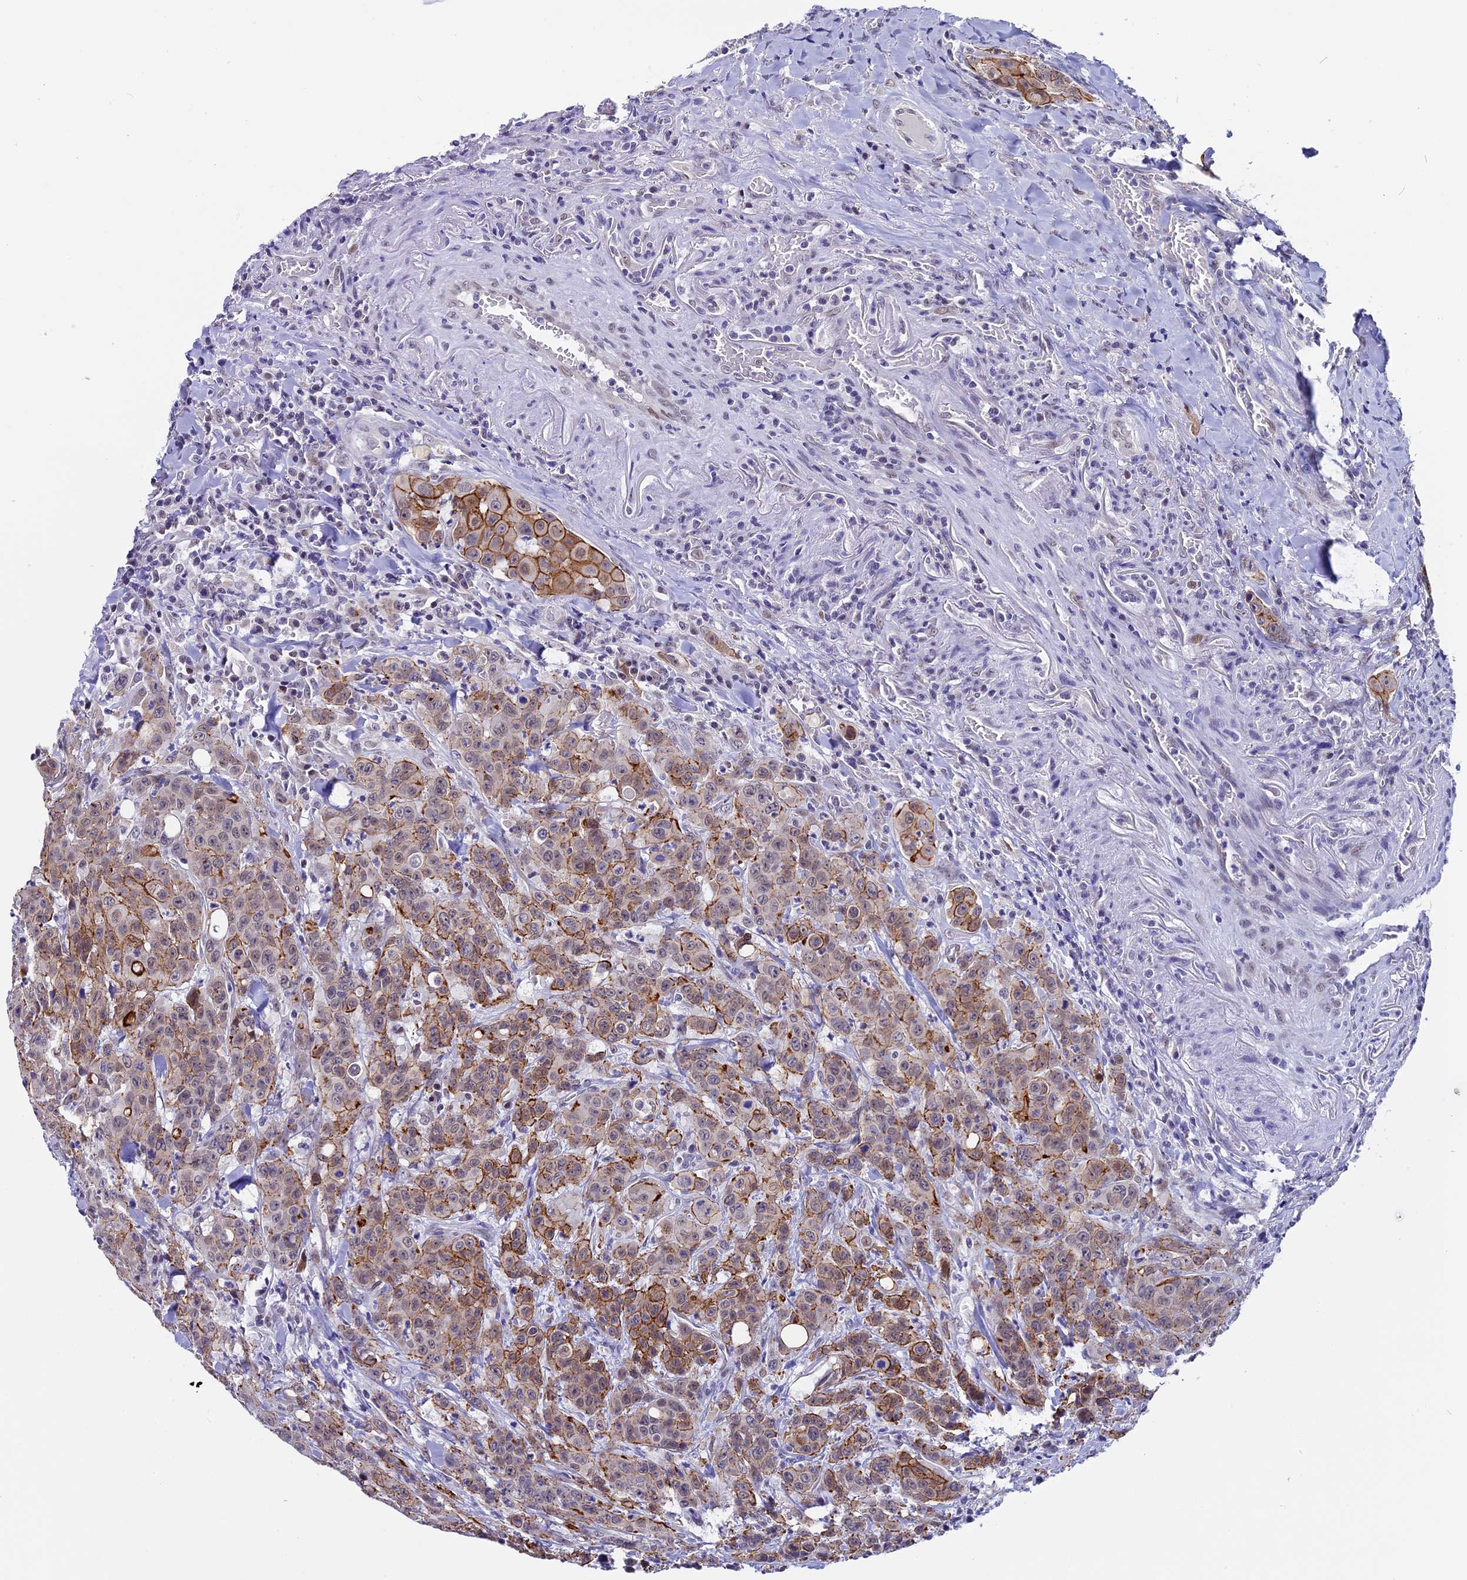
{"staining": {"intensity": "moderate", "quantity": ">75%", "location": "cytoplasmic/membranous"}, "tissue": "colorectal cancer", "cell_type": "Tumor cells", "image_type": "cancer", "snomed": [{"axis": "morphology", "description": "Adenocarcinoma, NOS"}, {"axis": "topography", "description": "Colon"}], "caption": "Immunohistochemical staining of human adenocarcinoma (colorectal) demonstrates medium levels of moderate cytoplasmic/membranous protein positivity in approximately >75% of tumor cells. The protein of interest is shown in brown color, while the nuclei are stained blue.", "gene": "OSGEP", "patient": {"sex": "male", "age": 62}}